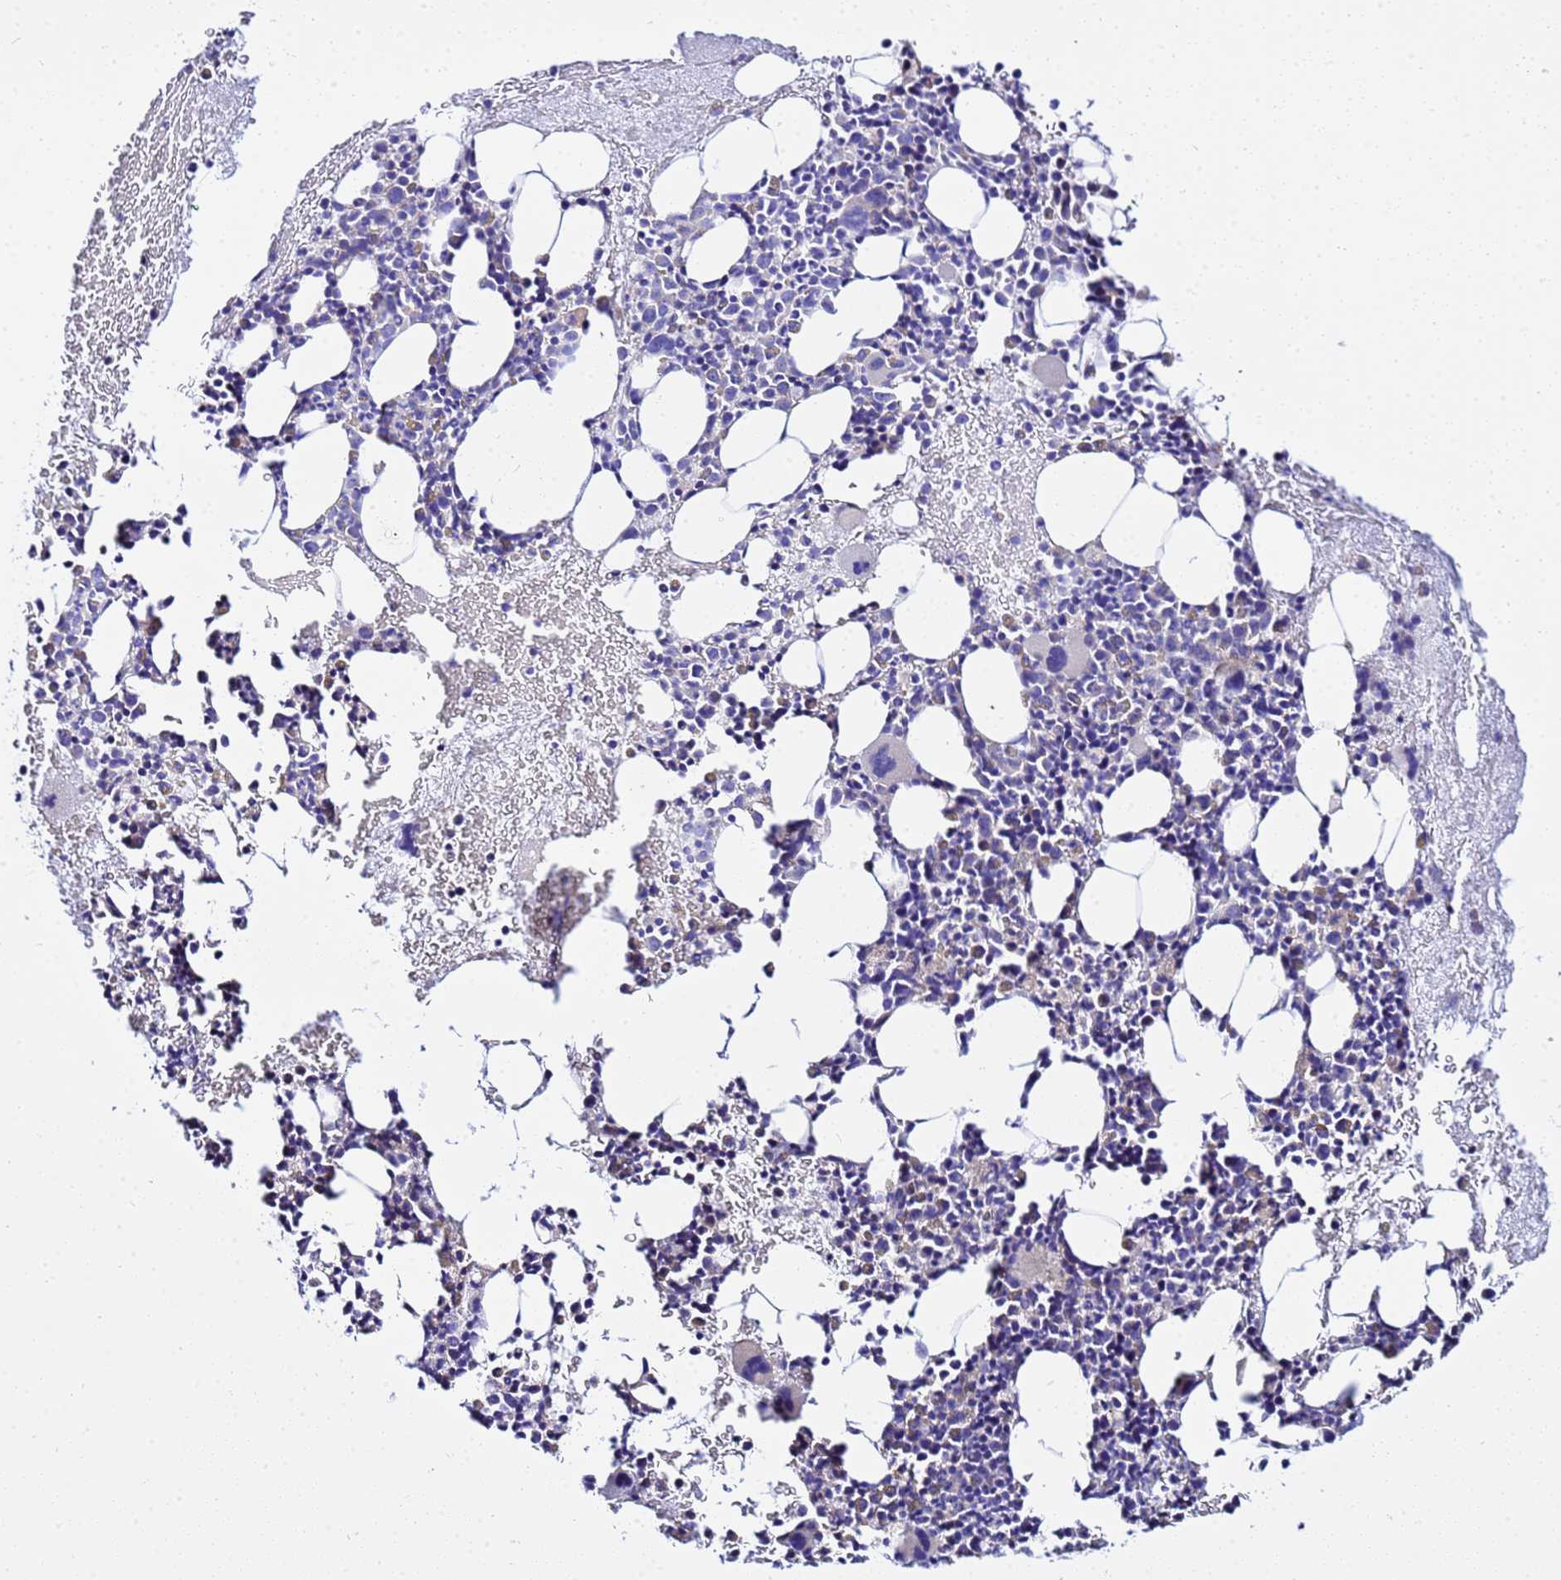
{"staining": {"intensity": "negative", "quantity": "none", "location": "none"}, "tissue": "bone marrow", "cell_type": "Hematopoietic cells", "image_type": "normal", "snomed": [{"axis": "morphology", "description": "Normal tissue, NOS"}, {"axis": "topography", "description": "Bone marrow"}], "caption": "Immunohistochemical staining of benign human bone marrow displays no significant staining in hematopoietic cells. Nuclei are stained in blue.", "gene": "USP18", "patient": {"sex": "female", "age": 37}}